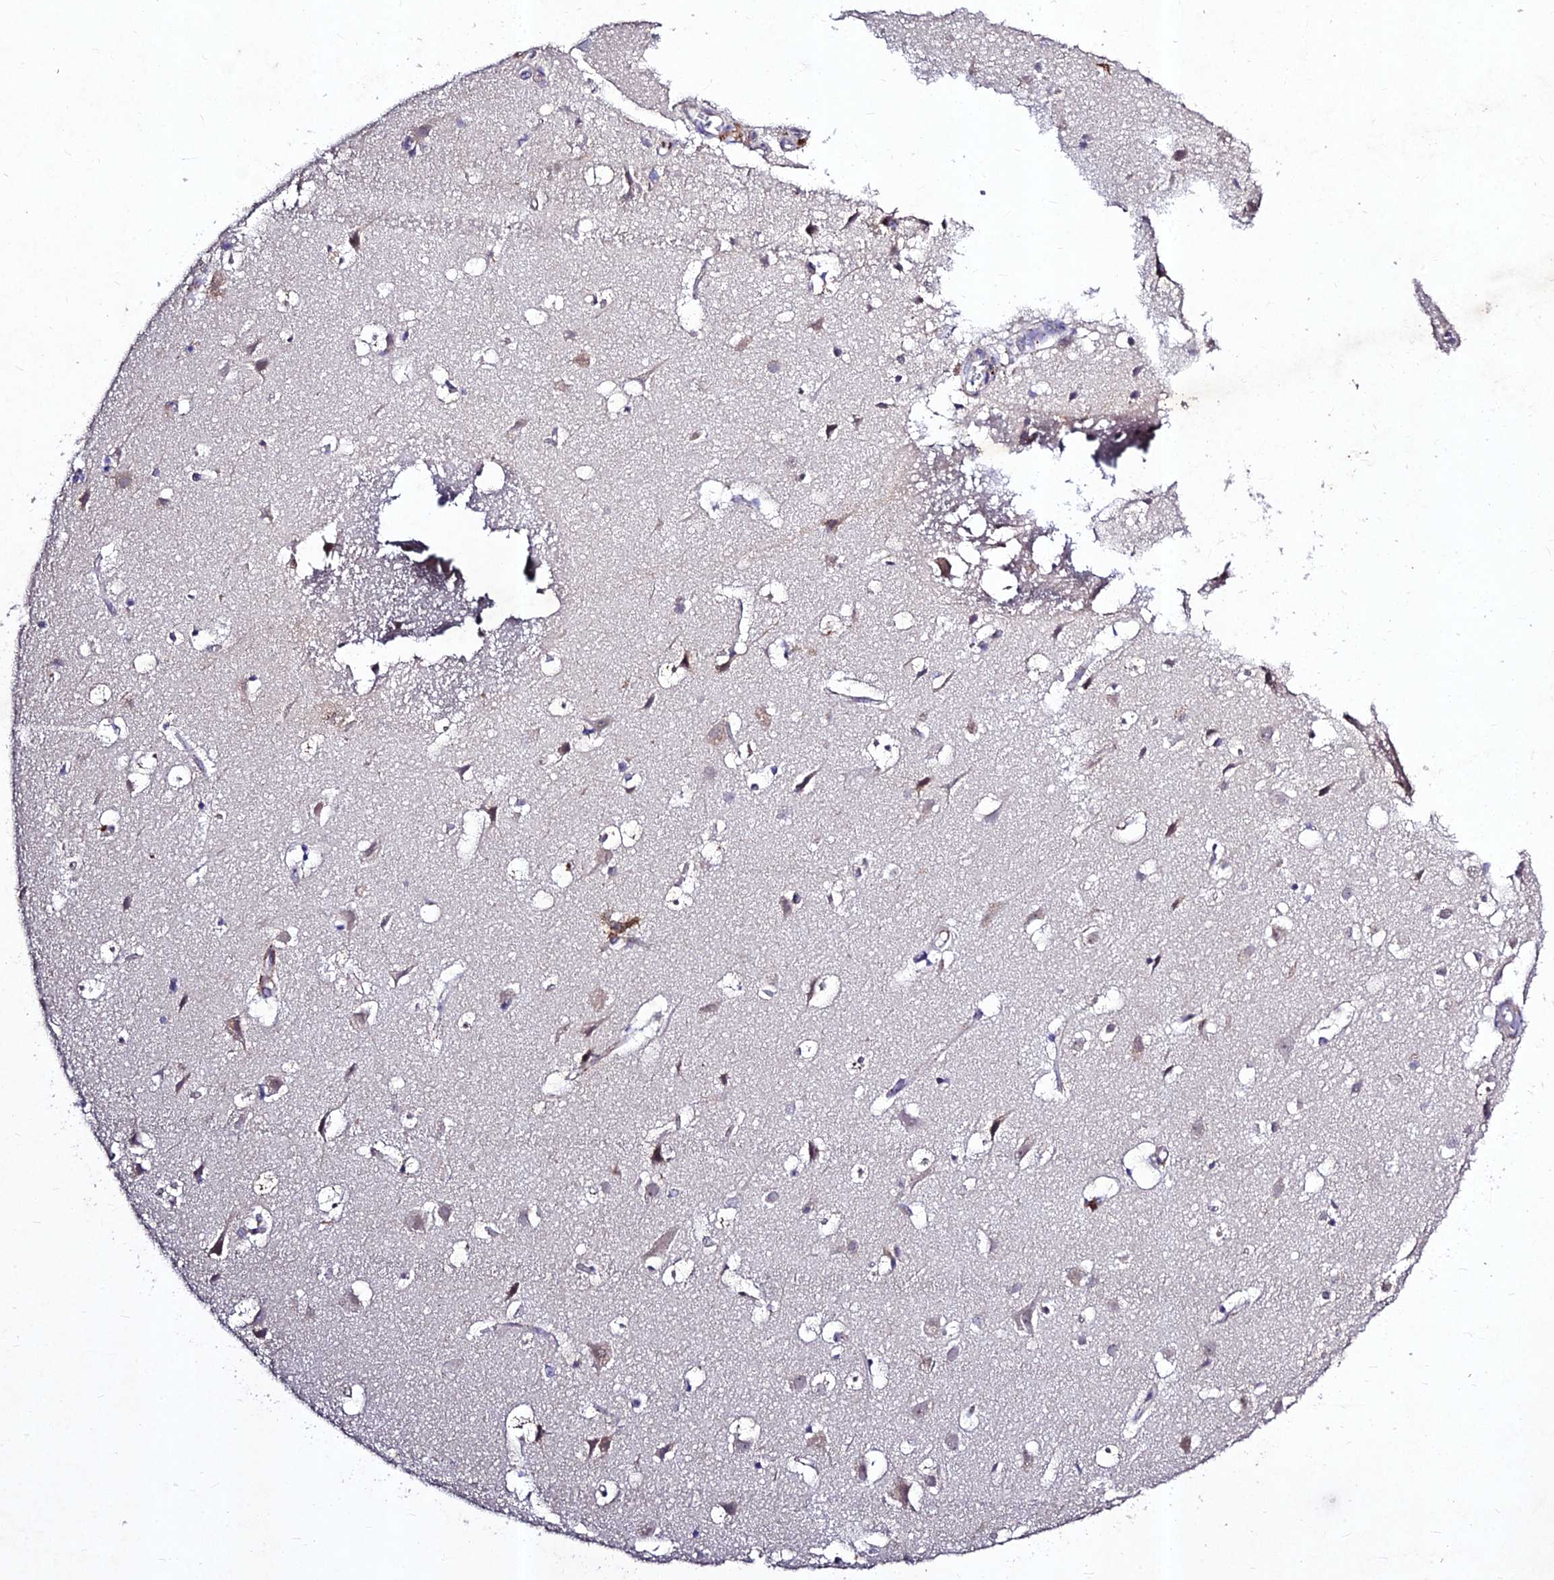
{"staining": {"intensity": "negative", "quantity": "none", "location": "none"}, "tissue": "cerebral cortex", "cell_type": "Endothelial cells", "image_type": "normal", "snomed": [{"axis": "morphology", "description": "Normal tissue, NOS"}, {"axis": "topography", "description": "Cerebral cortex"}], "caption": "Normal cerebral cortex was stained to show a protein in brown. There is no significant expression in endothelial cells.", "gene": "RAVER1", "patient": {"sex": "male", "age": 54}}